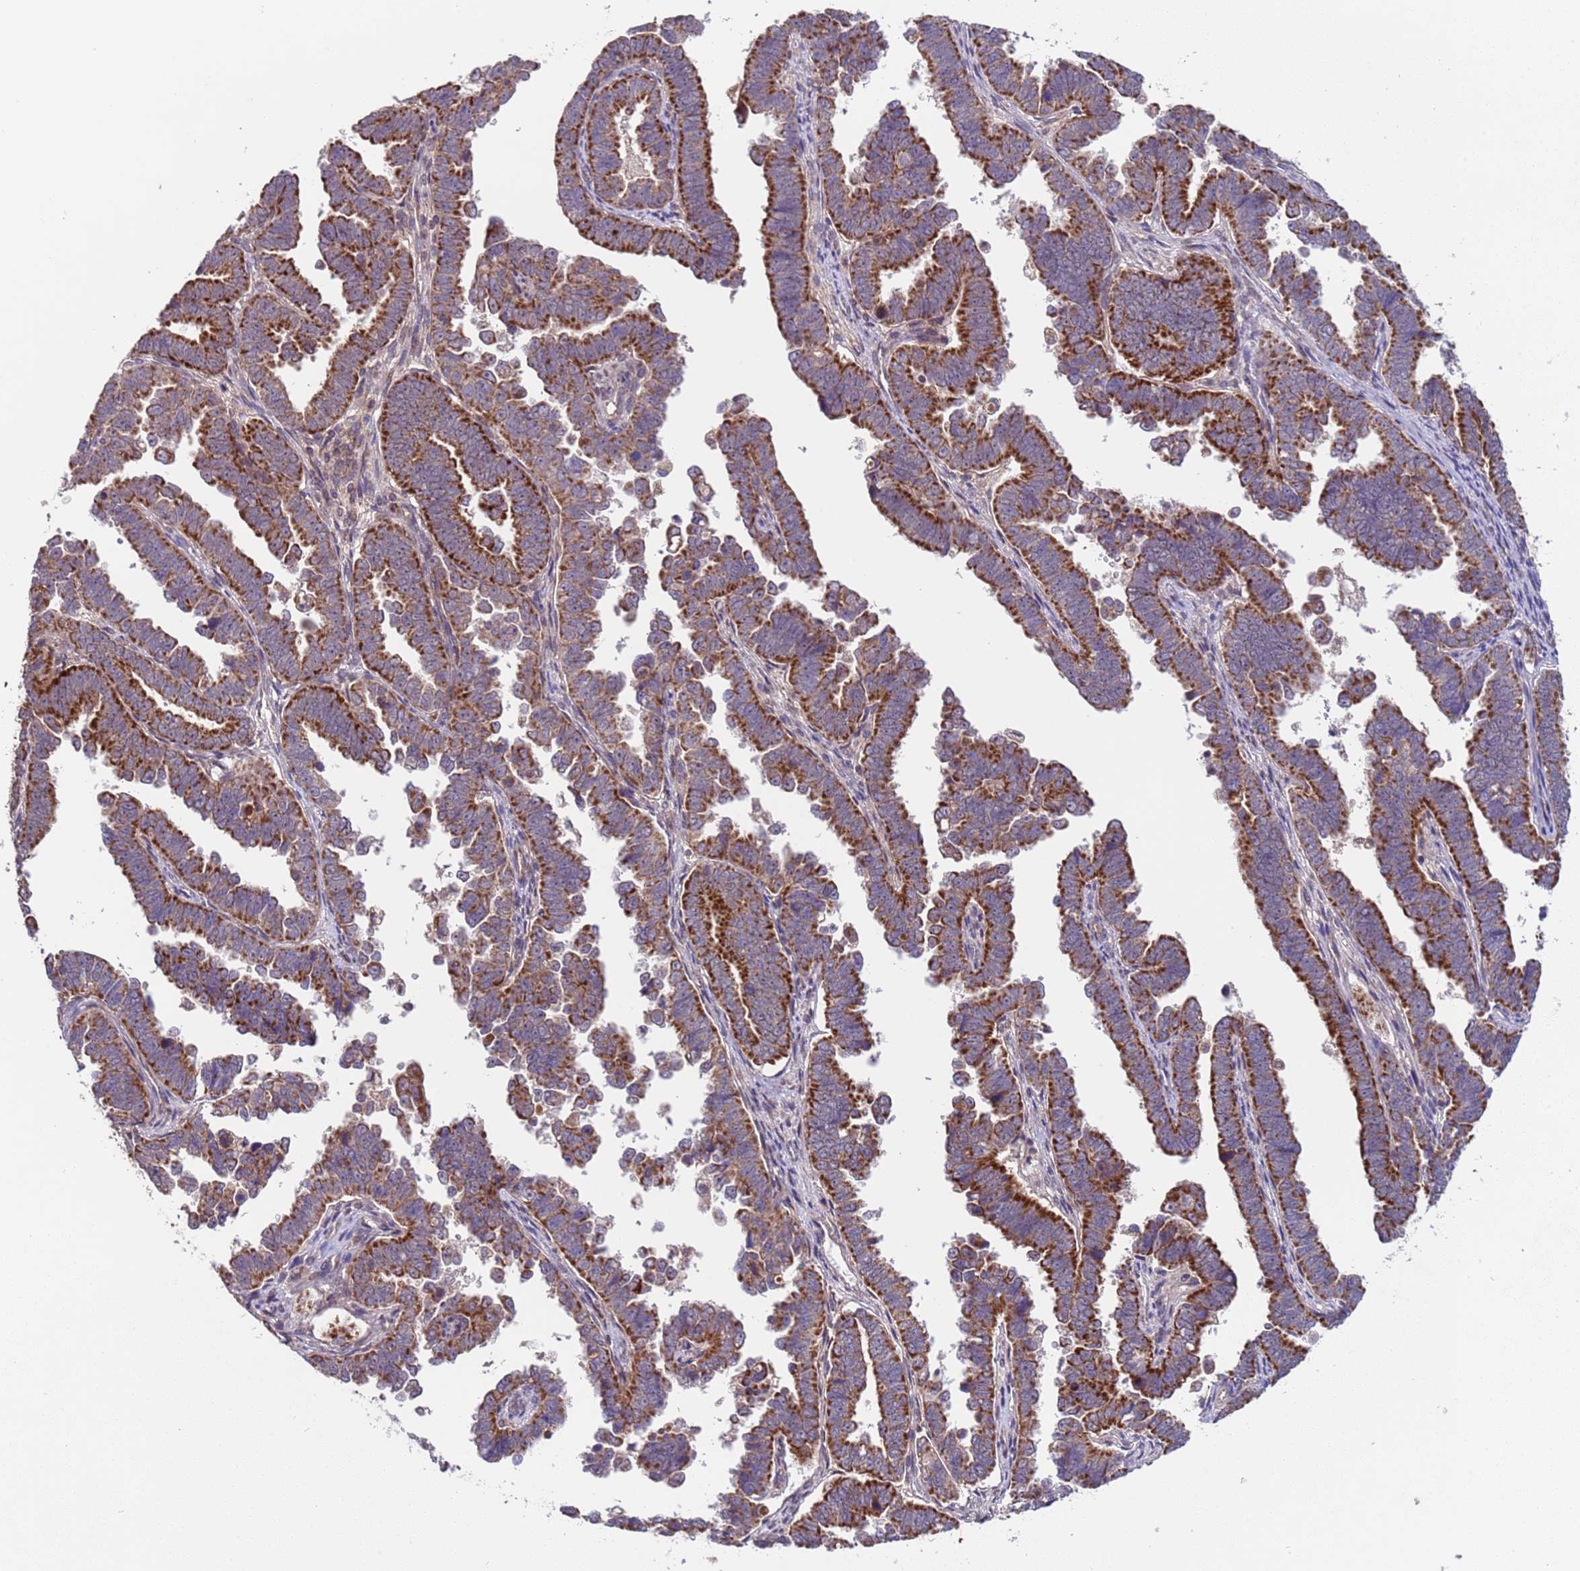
{"staining": {"intensity": "strong", "quantity": ">75%", "location": "cytoplasmic/membranous"}, "tissue": "endometrial cancer", "cell_type": "Tumor cells", "image_type": "cancer", "snomed": [{"axis": "morphology", "description": "Adenocarcinoma, NOS"}, {"axis": "topography", "description": "Endometrium"}], "caption": "Endometrial cancer was stained to show a protein in brown. There is high levels of strong cytoplasmic/membranous expression in about >75% of tumor cells. (Brightfield microscopy of DAB IHC at high magnification).", "gene": "ACAD8", "patient": {"sex": "female", "age": 75}}